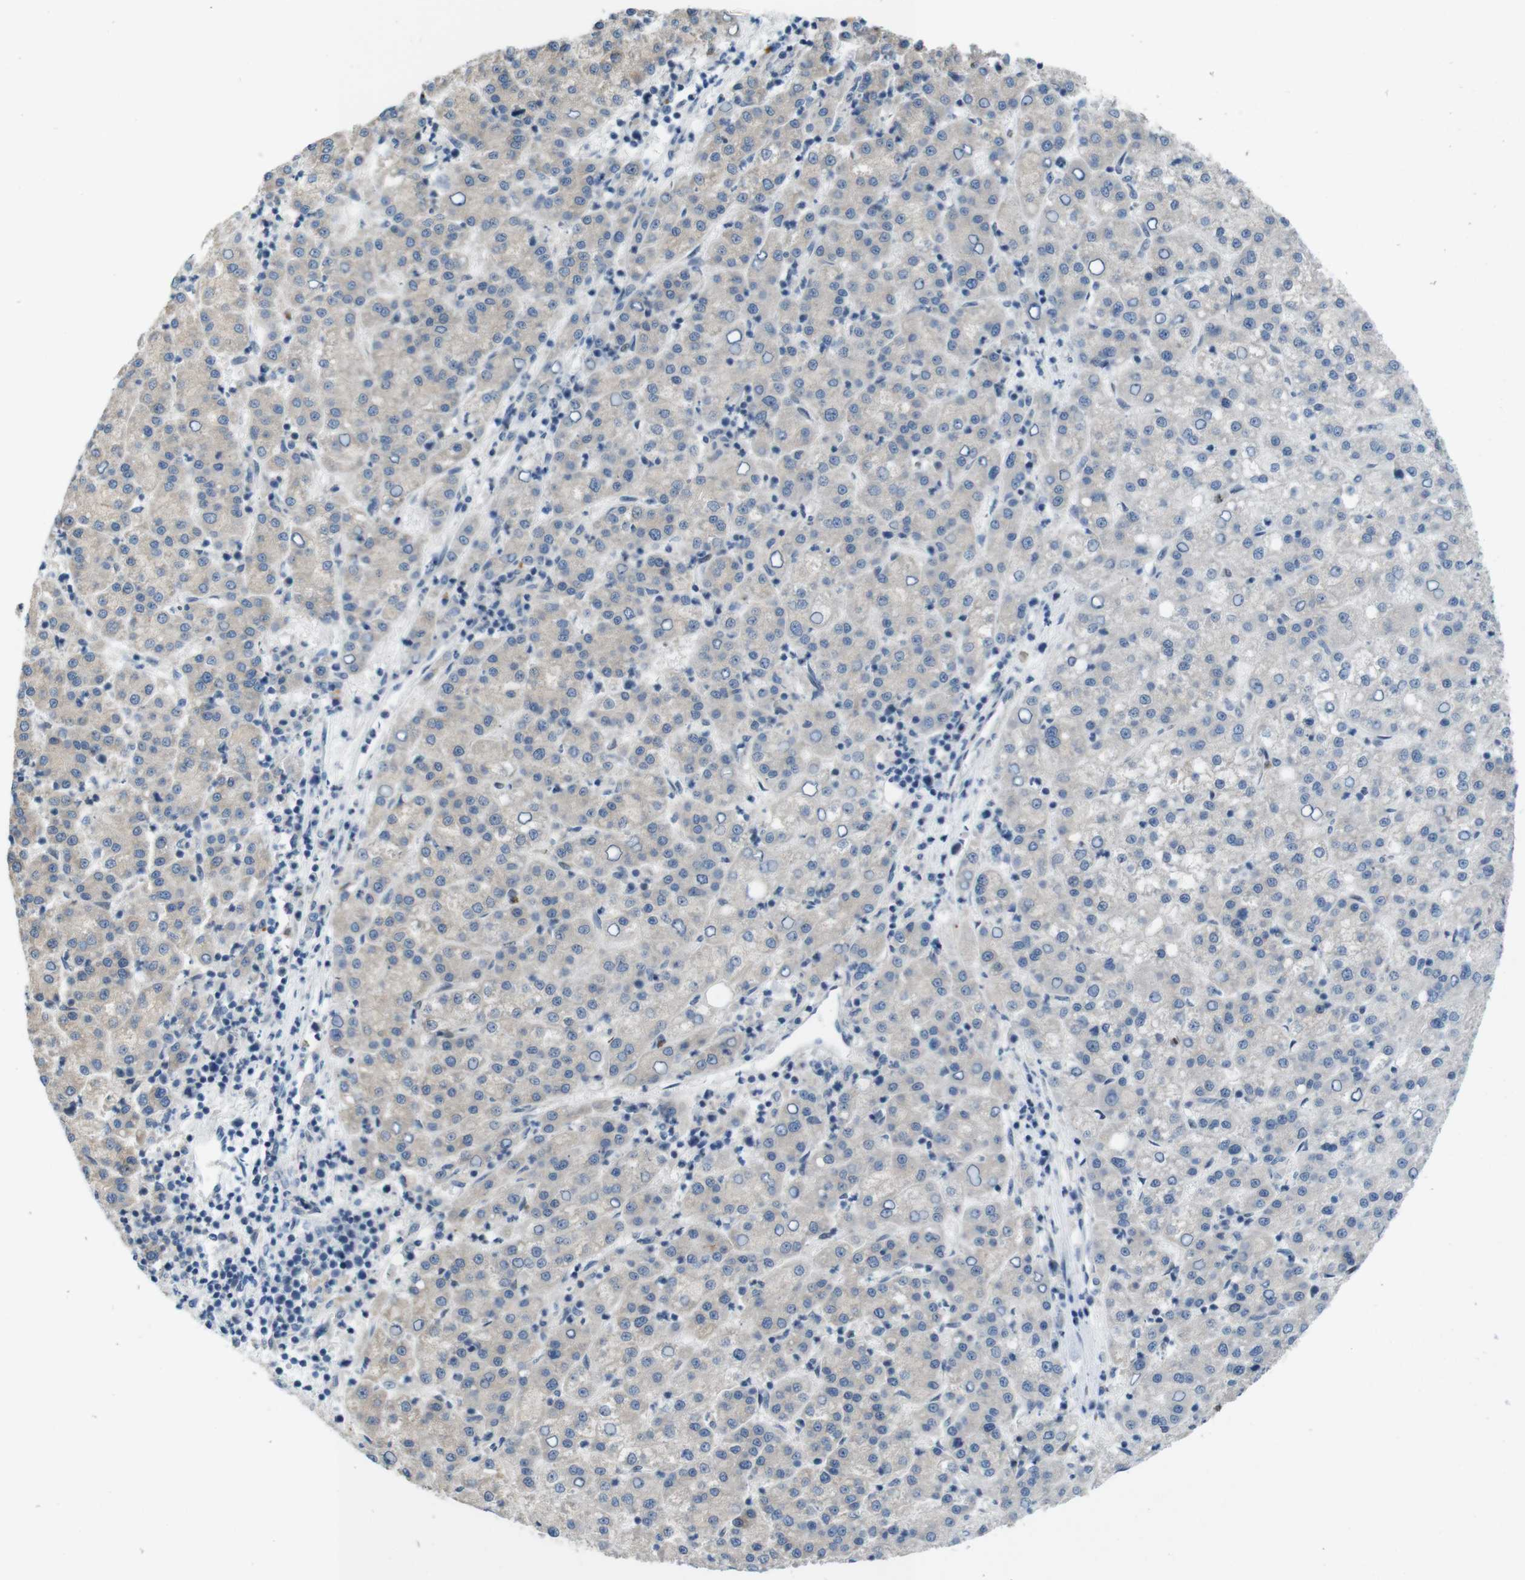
{"staining": {"intensity": "negative", "quantity": "none", "location": "none"}, "tissue": "liver cancer", "cell_type": "Tumor cells", "image_type": "cancer", "snomed": [{"axis": "morphology", "description": "Carcinoma, Hepatocellular, NOS"}, {"axis": "topography", "description": "Liver"}], "caption": "Protein analysis of liver cancer demonstrates no significant positivity in tumor cells.", "gene": "SKI", "patient": {"sex": "female", "age": 58}}